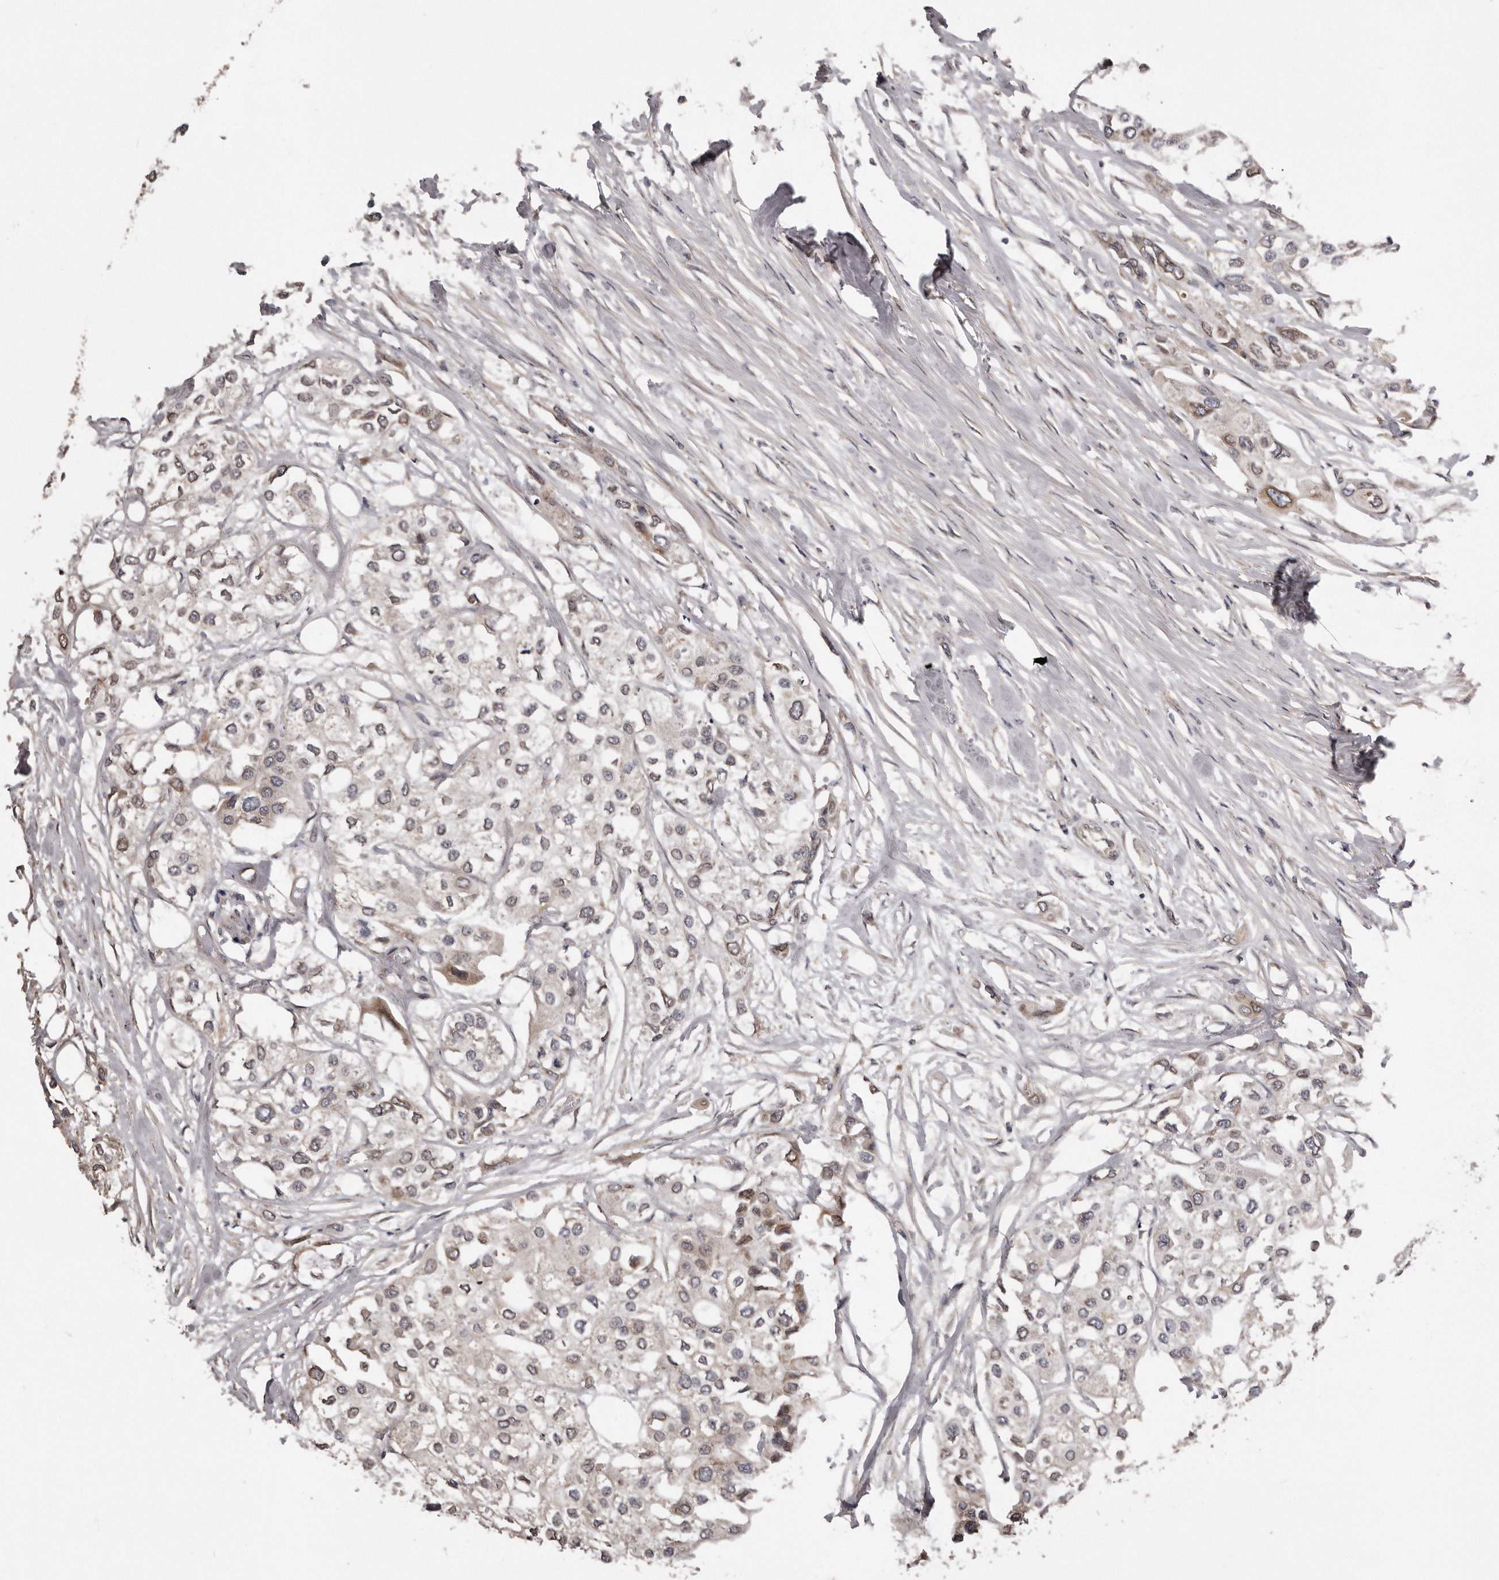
{"staining": {"intensity": "weak", "quantity": "25%-75%", "location": "cytoplasmic/membranous"}, "tissue": "urothelial cancer", "cell_type": "Tumor cells", "image_type": "cancer", "snomed": [{"axis": "morphology", "description": "Urothelial carcinoma, High grade"}, {"axis": "topography", "description": "Urinary bladder"}], "caption": "An image showing weak cytoplasmic/membranous positivity in about 25%-75% of tumor cells in urothelial cancer, as visualized by brown immunohistochemical staining.", "gene": "ARMCX1", "patient": {"sex": "male", "age": 64}}